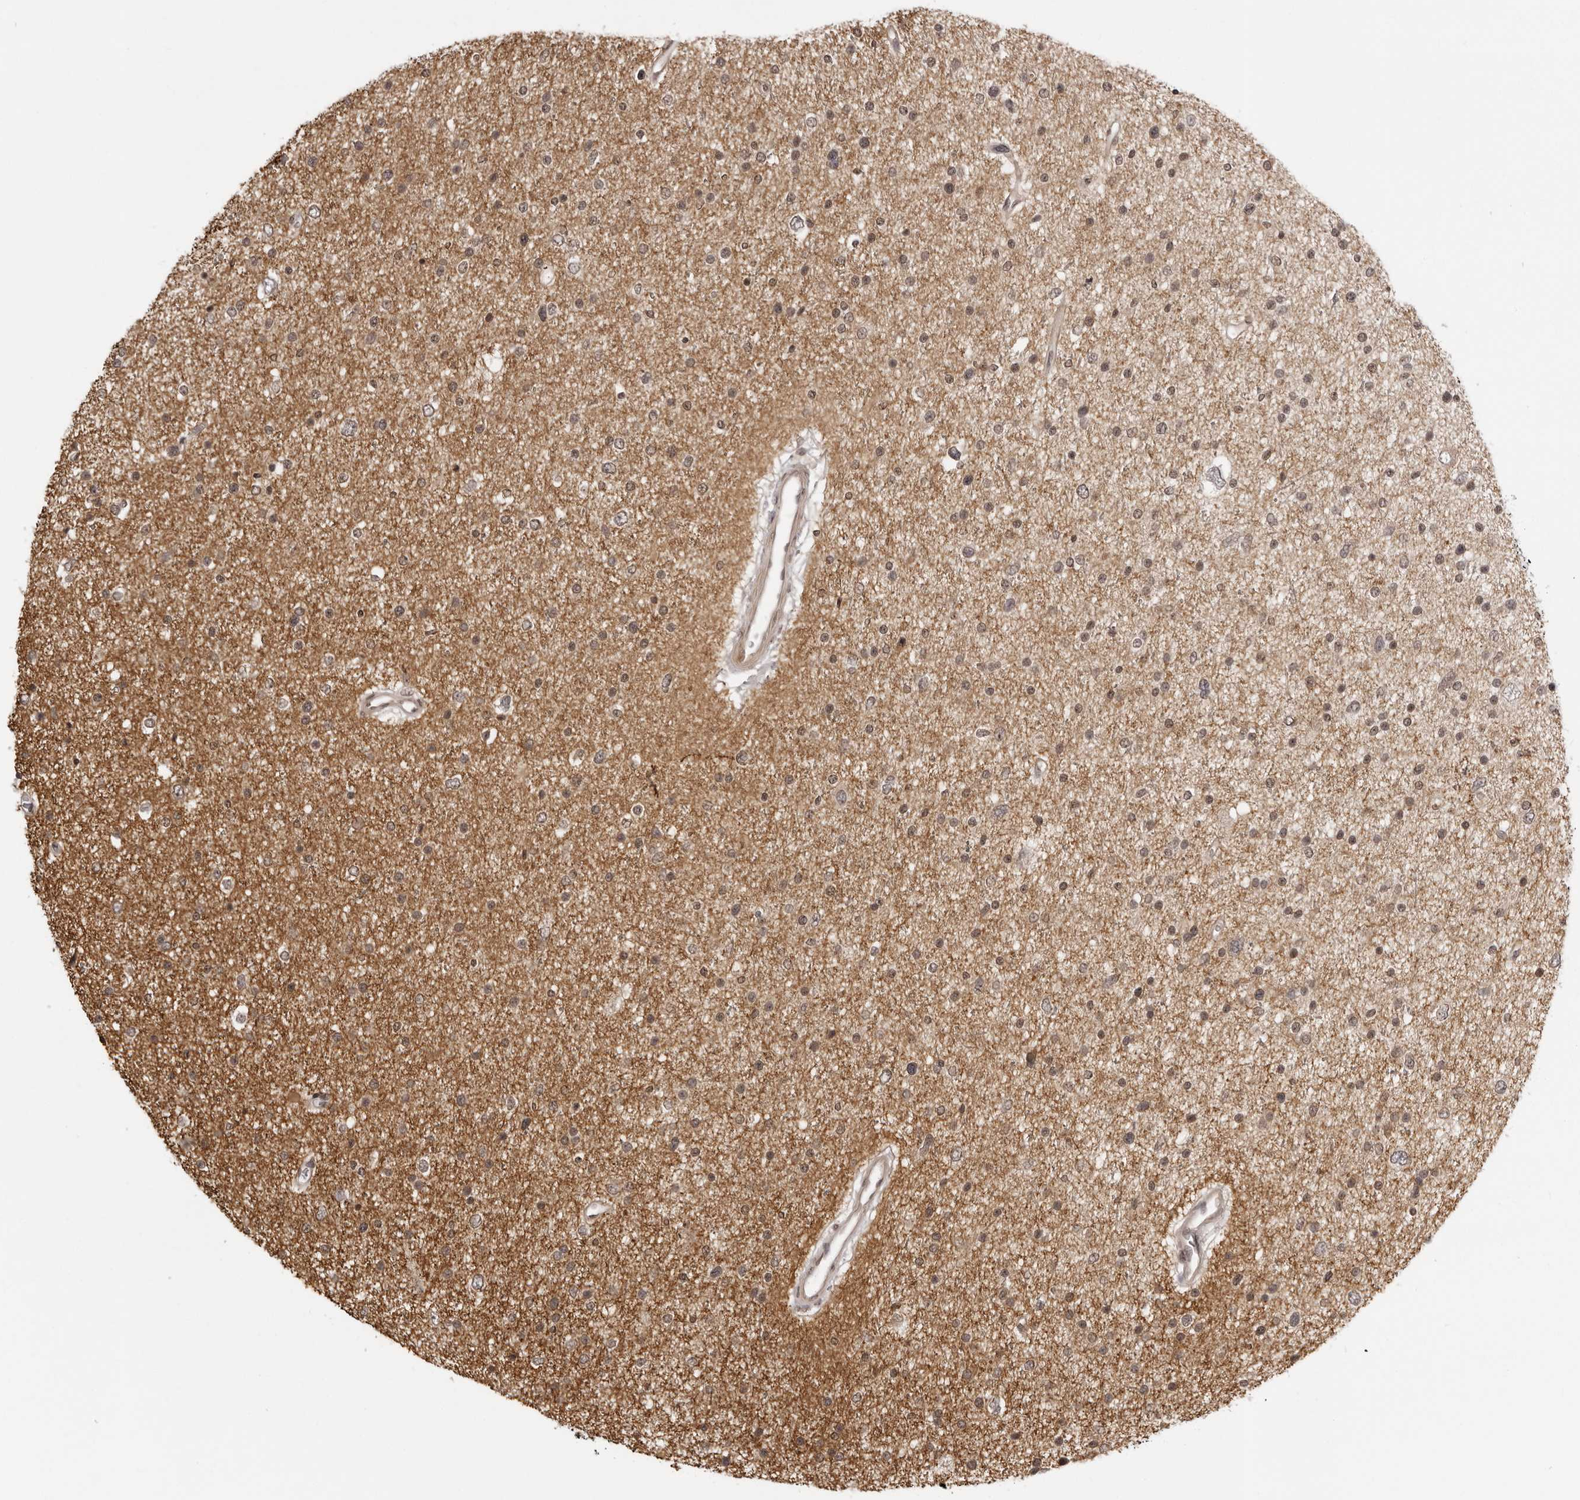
{"staining": {"intensity": "weak", "quantity": "25%-75%", "location": "cytoplasmic/membranous"}, "tissue": "glioma", "cell_type": "Tumor cells", "image_type": "cancer", "snomed": [{"axis": "morphology", "description": "Glioma, malignant, Low grade"}, {"axis": "topography", "description": "Brain"}], "caption": "Tumor cells show weak cytoplasmic/membranous expression in approximately 25%-75% of cells in glioma. (IHC, brightfield microscopy, high magnification).", "gene": "ZC3H11A", "patient": {"sex": "female", "age": 37}}